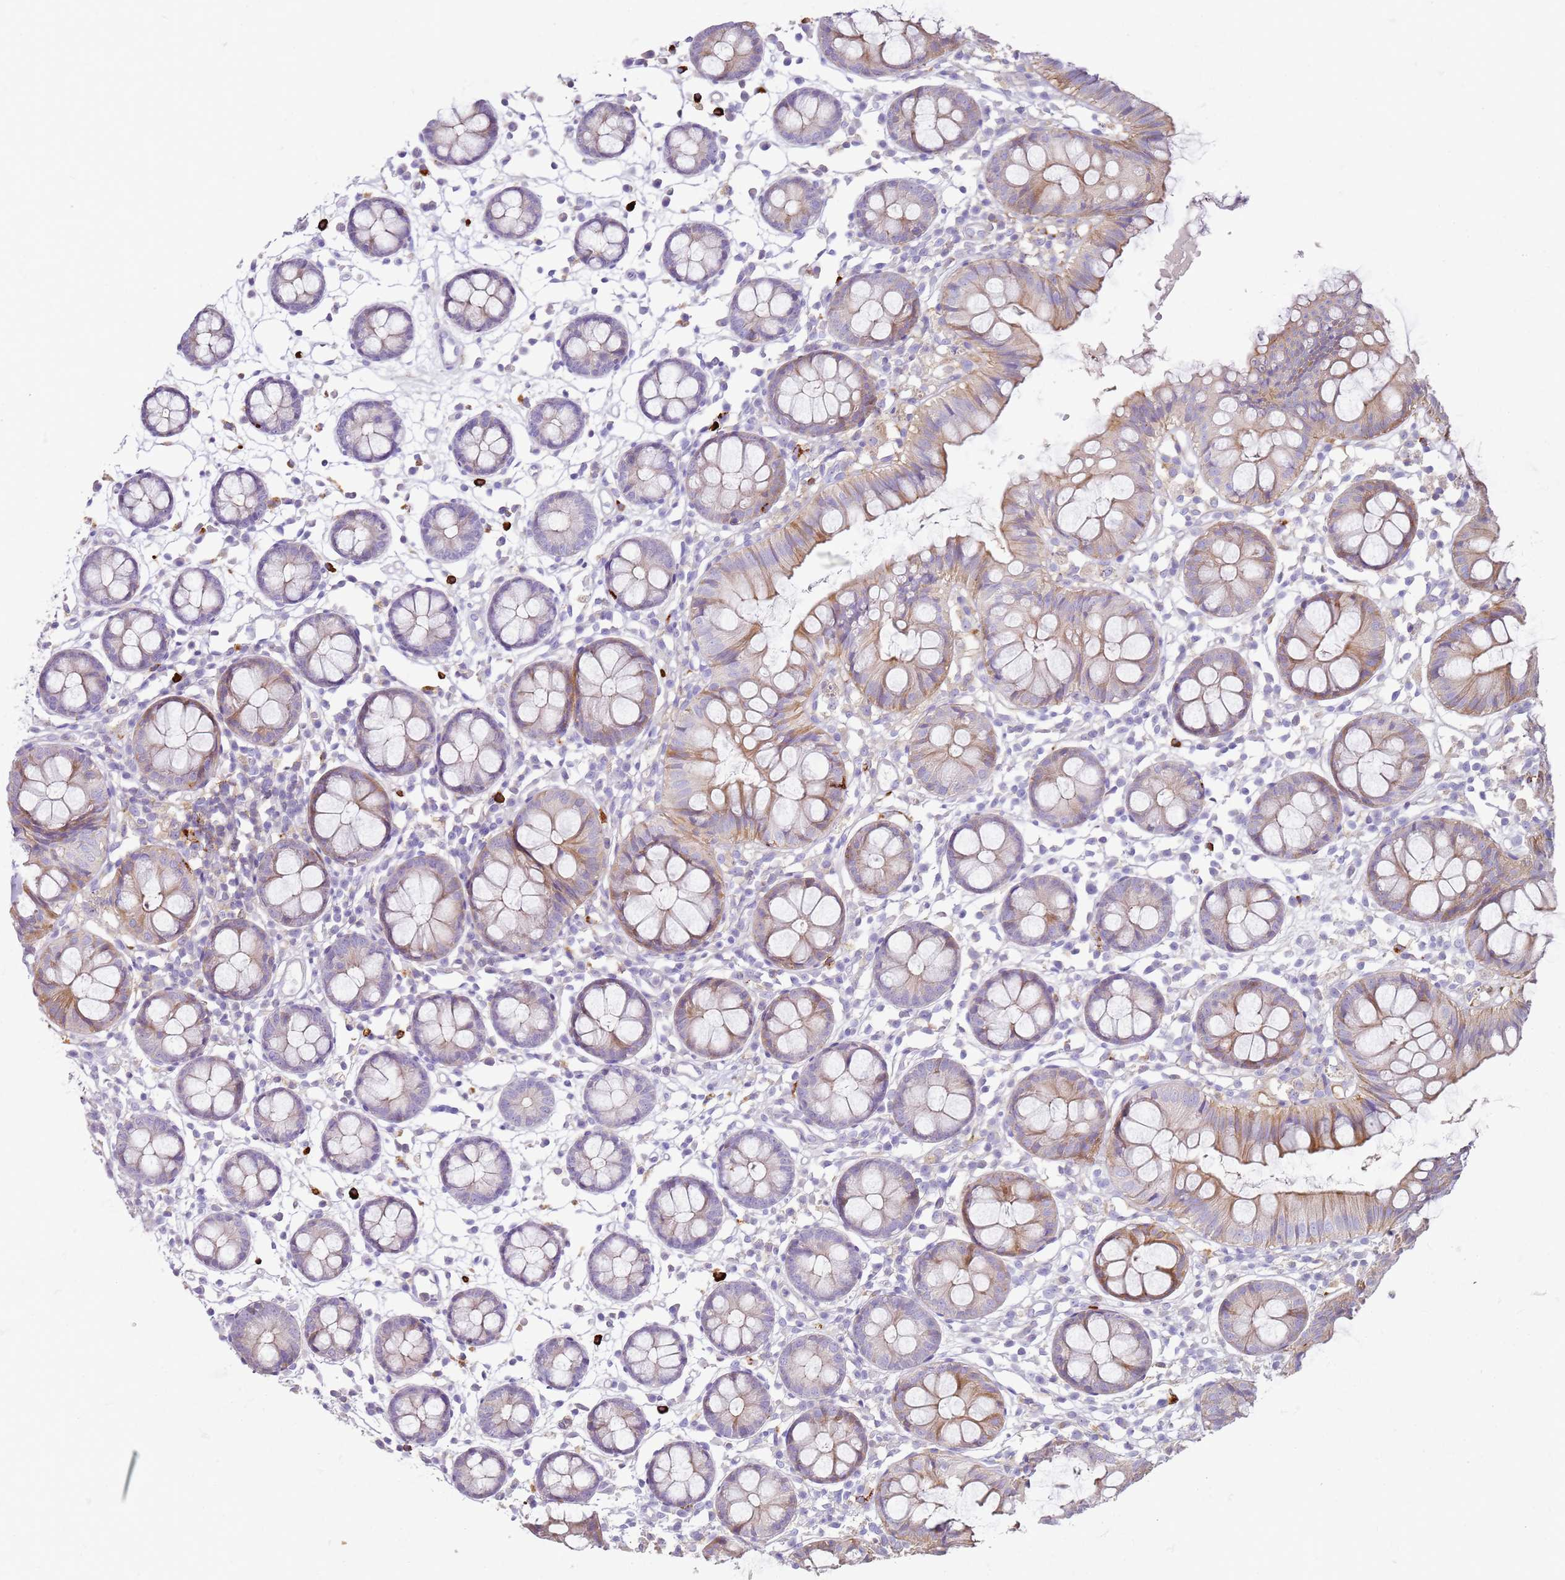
{"staining": {"intensity": "weak", "quantity": "25%-75%", "location": "cytoplasmic/membranous"}, "tissue": "colon", "cell_type": "Endothelial cells", "image_type": "normal", "snomed": [{"axis": "morphology", "description": "Normal tissue, NOS"}, {"axis": "topography", "description": "Colon"}], "caption": "Immunohistochemical staining of normal human colon exhibits low levels of weak cytoplasmic/membranous positivity in about 25%-75% of endothelial cells. (DAB = brown stain, brightfield microscopy at high magnification).", "gene": "FPR1", "patient": {"sex": "female", "age": 84}}